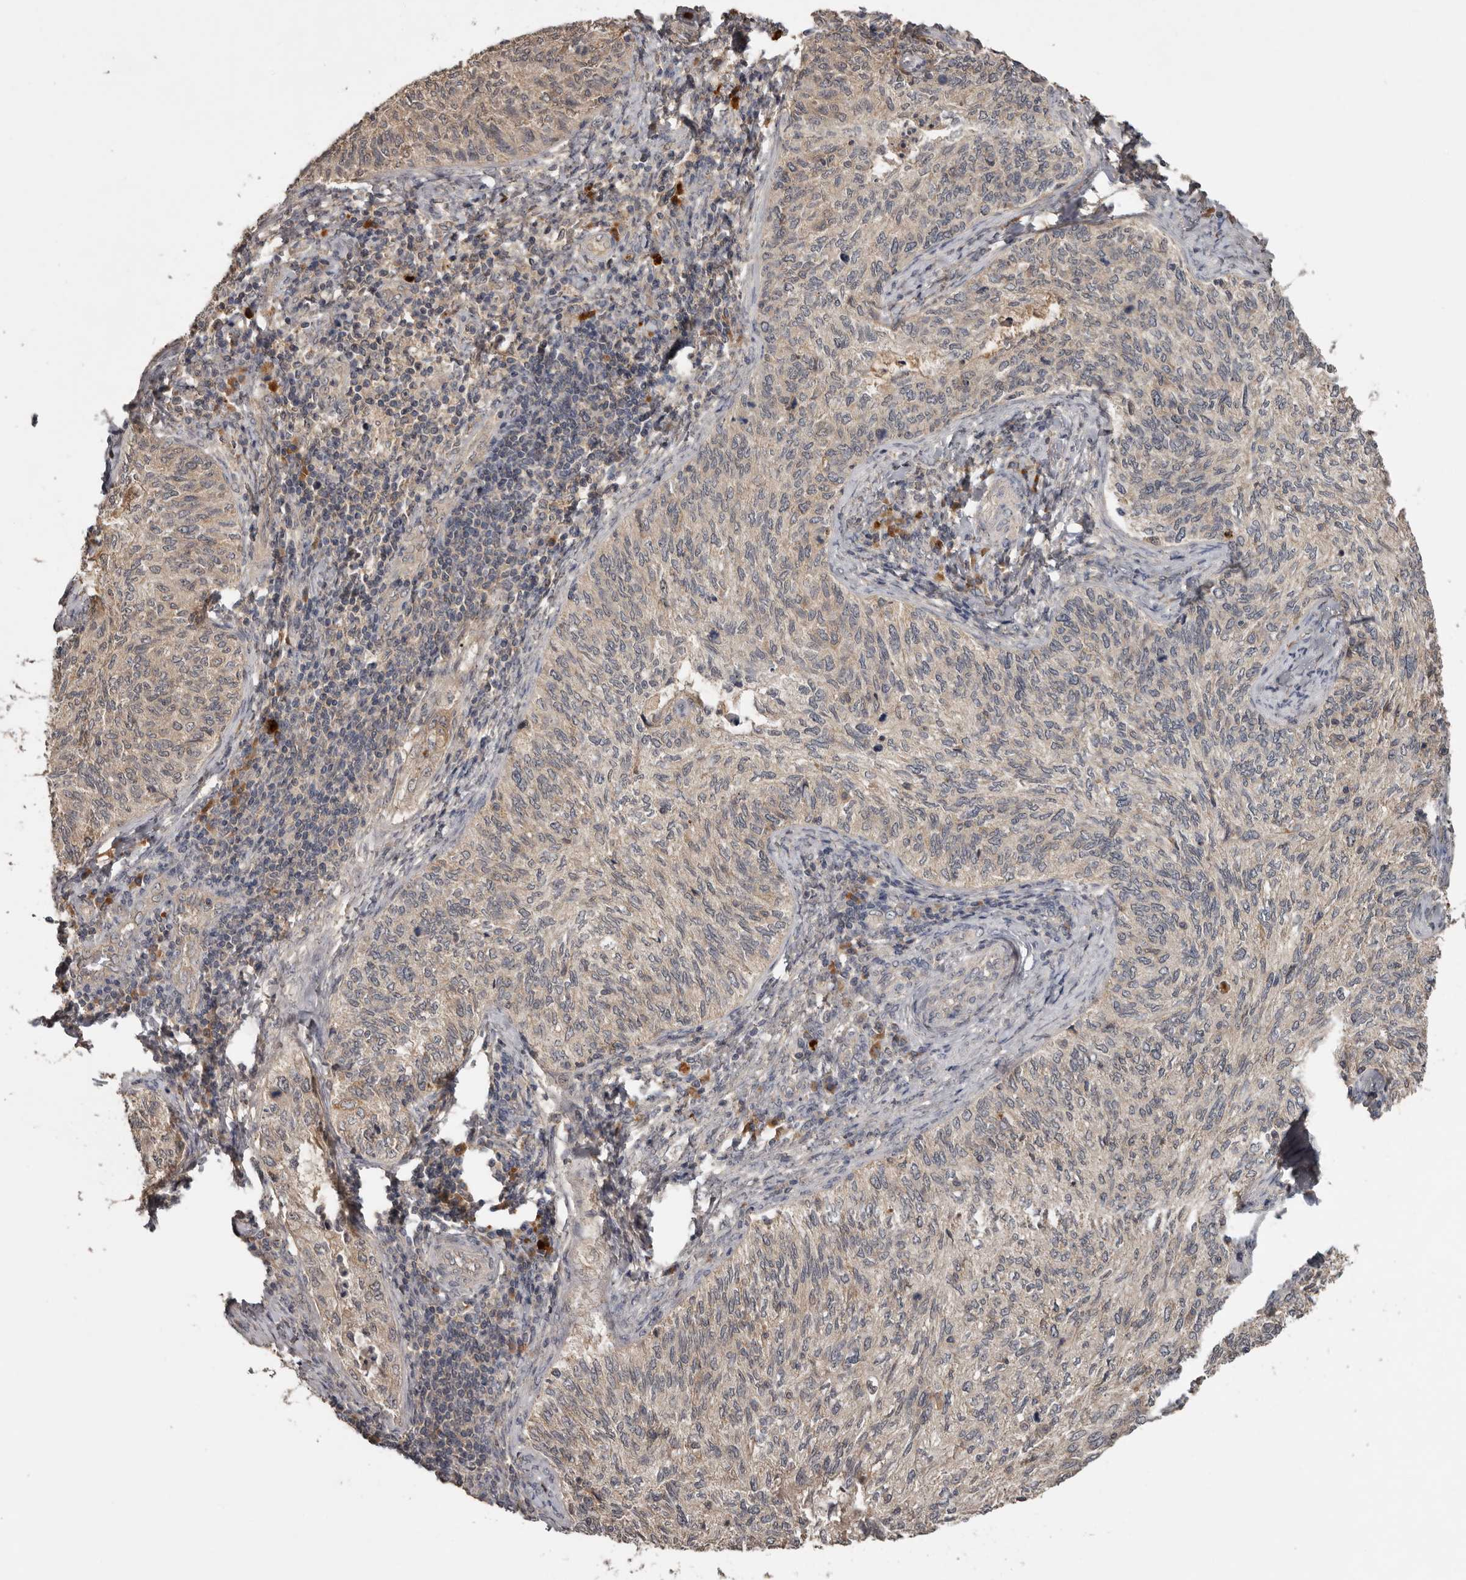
{"staining": {"intensity": "weak", "quantity": "<25%", "location": "cytoplasmic/membranous"}, "tissue": "cervical cancer", "cell_type": "Tumor cells", "image_type": "cancer", "snomed": [{"axis": "morphology", "description": "Squamous cell carcinoma, NOS"}, {"axis": "topography", "description": "Cervix"}], "caption": "An immunohistochemistry (IHC) micrograph of cervical cancer (squamous cell carcinoma) is shown. There is no staining in tumor cells of cervical cancer (squamous cell carcinoma).", "gene": "NMUR1", "patient": {"sex": "female", "age": 30}}